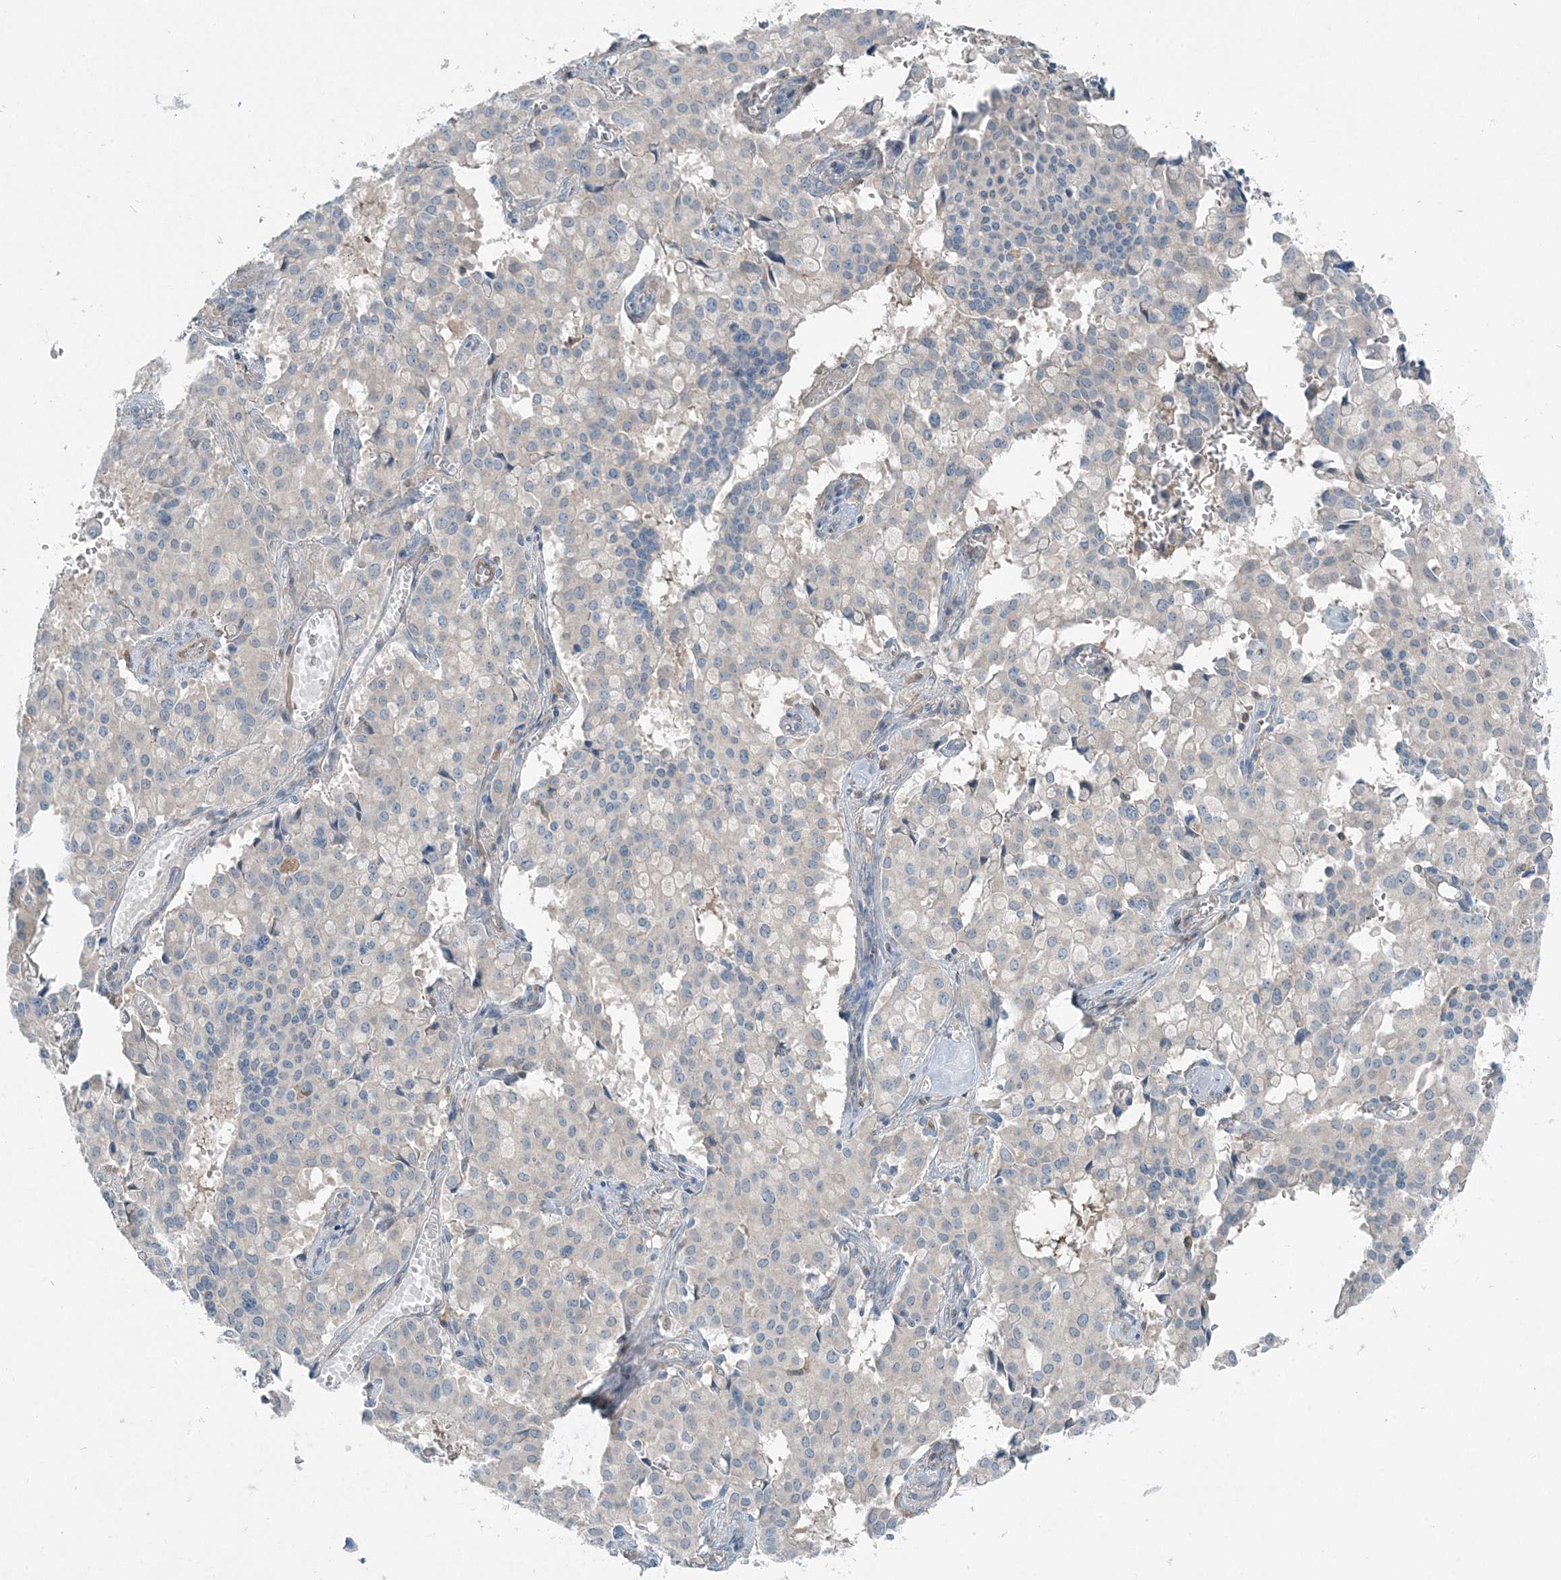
{"staining": {"intensity": "negative", "quantity": "none", "location": "none"}, "tissue": "pancreatic cancer", "cell_type": "Tumor cells", "image_type": "cancer", "snomed": [{"axis": "morphology", "description": "Adenocarcinoma, NOS"}, {"axis": "topography", "description": "Pancreas"}], "caption": "Immunohistochemistry histopathology image of pancreatic cancer stained for a protein (brown), which shows no expression in tumor cells. (Brightfield microscopy of DAB (3,3'-diaminobenzidine) IHC at high magnification).", "gene": "ARMH1", "patient": {"sex": "male", "age": 65}}